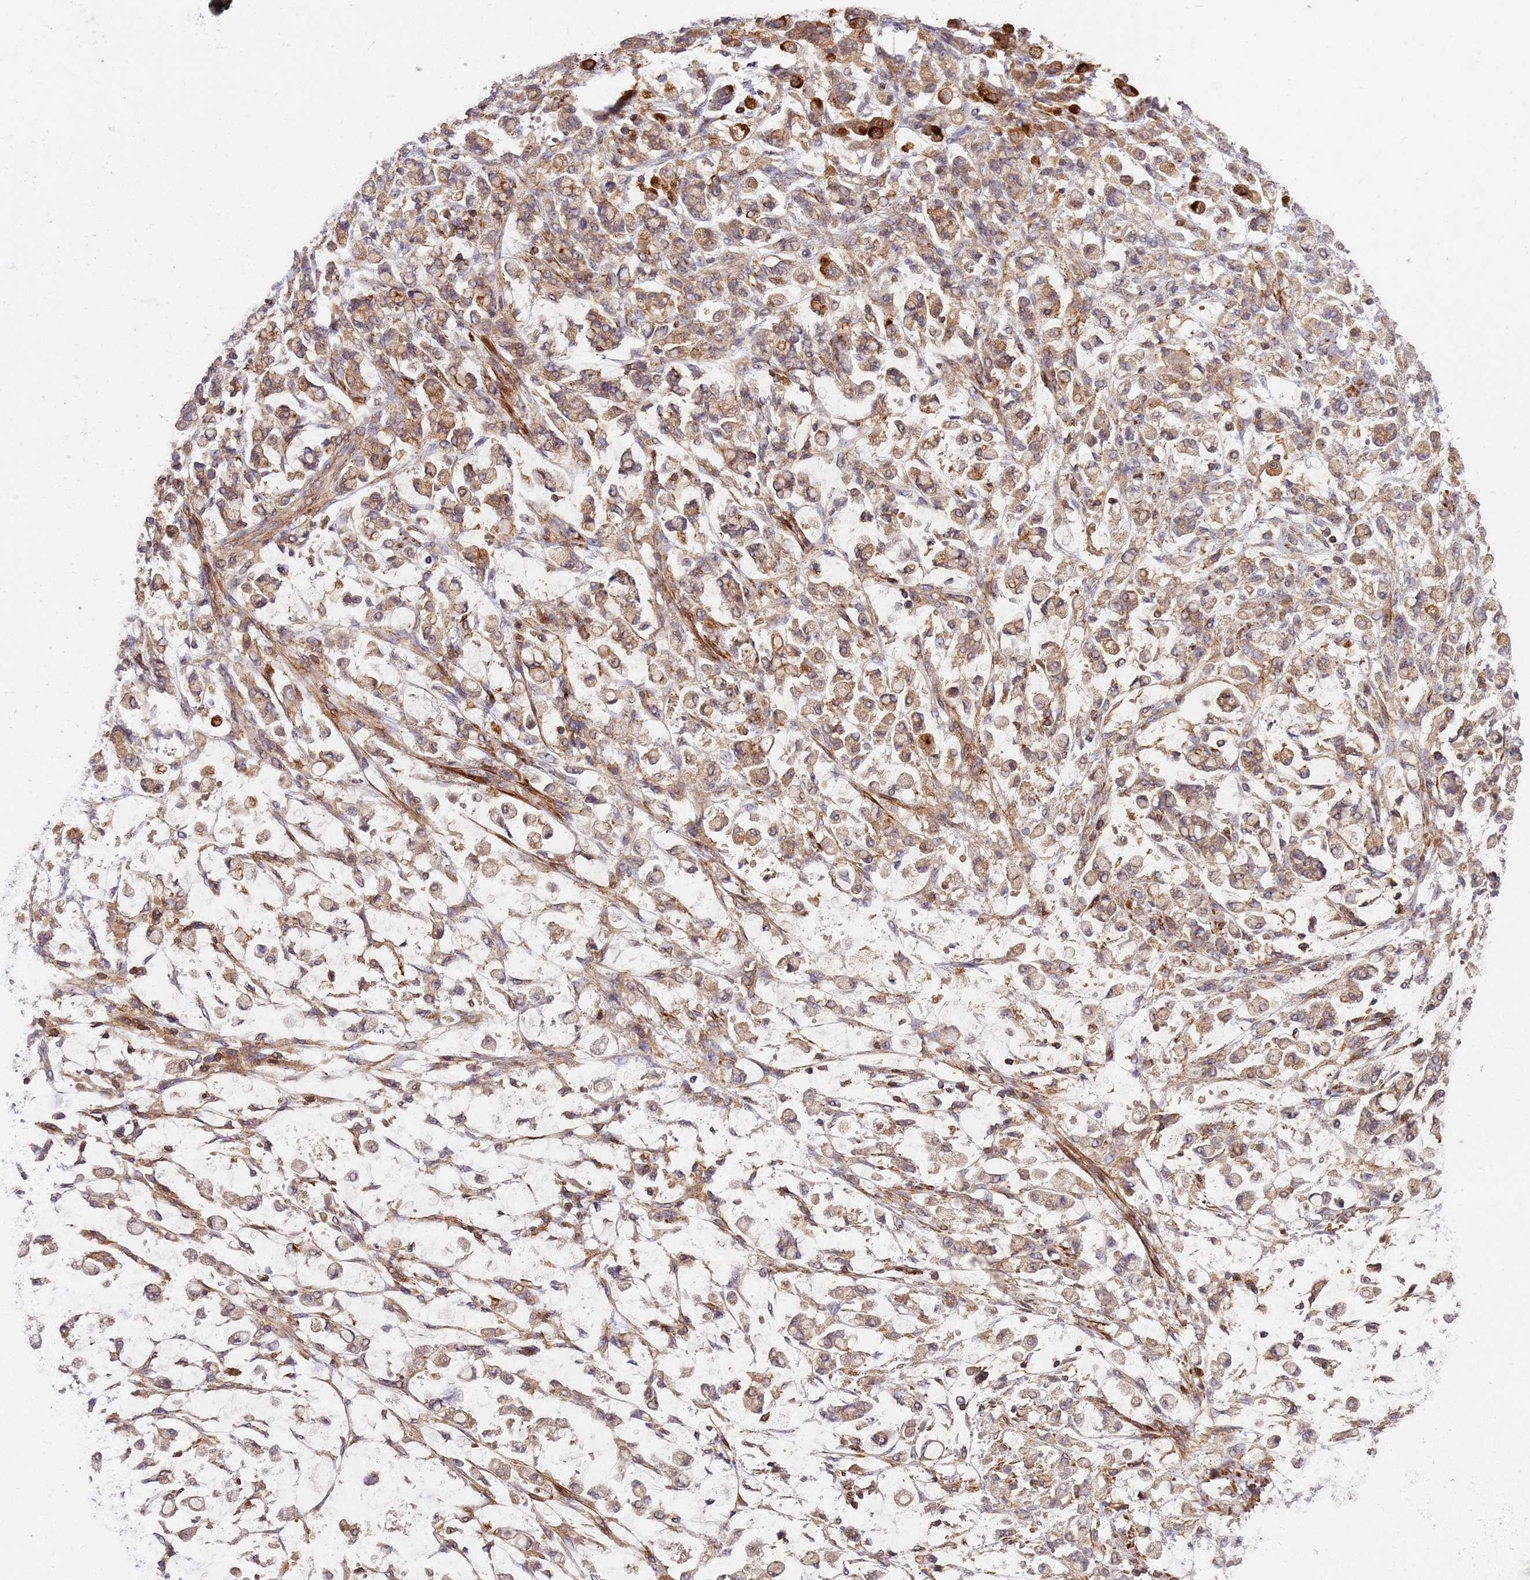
{"staining": {"intensity": "moderate", "quantity": "25%-75%", "location": "cytoplasmic/membranous"}, "tissue": "stomach cancer", "cell_type": "Tumor cells", "image_type": "cancer", "snomed": [{"axis": "morphology", "description": "Adenocarcinoma, NOS"}, {"axis": "topography", "description": "Stomach"}], "caption": "Immunohistochemistry (IHC) image of human stomach cancer (adenocarcinoma) stained for a protein (brown), which exhibits medium levels of moderate cytoplasmic/membranous positivity in approximately 25%-75% of tumor cells.", "gene": "GAREM1", "patient": {"sex": "female", "age": 60}}